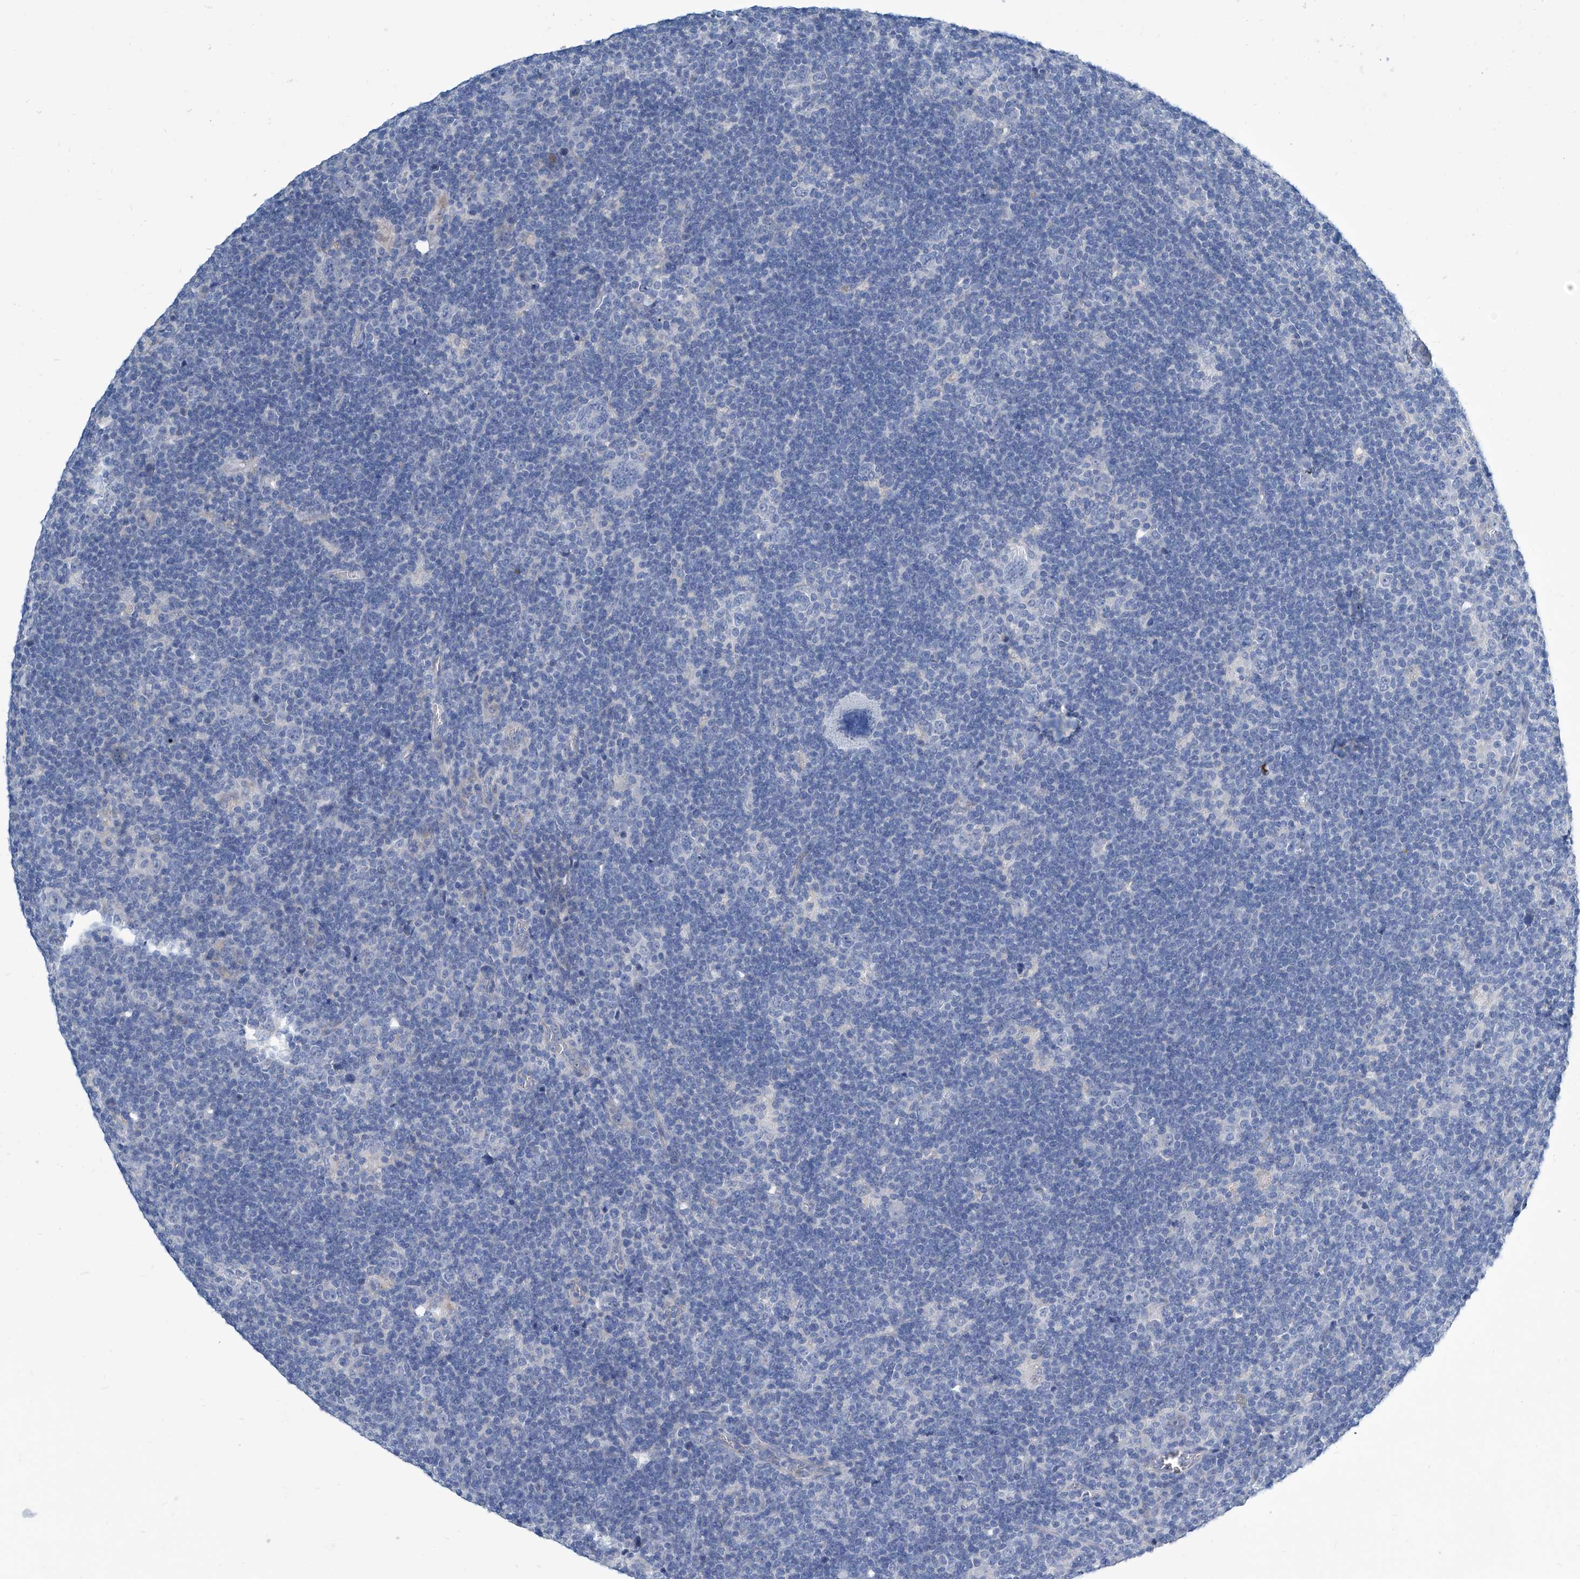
{"staining": {"intensity": "negative", "quantity": "none", "location": "none"}, "tissue": "lymphoma", "cell_type": "Tumor cells", "image_type": "cancer", "snomed": [{"axis": "morphology", "description": "Hodgkin's disease, NOS"}, {"axis": "topography", "description": "Lymph node"}], "caption": "The photomicrograph exhibits no significant expression in tumor cells of Hodgkin's disease.", "gene": "ZNF519", "patient": {"sex": "female", "age": 57}}